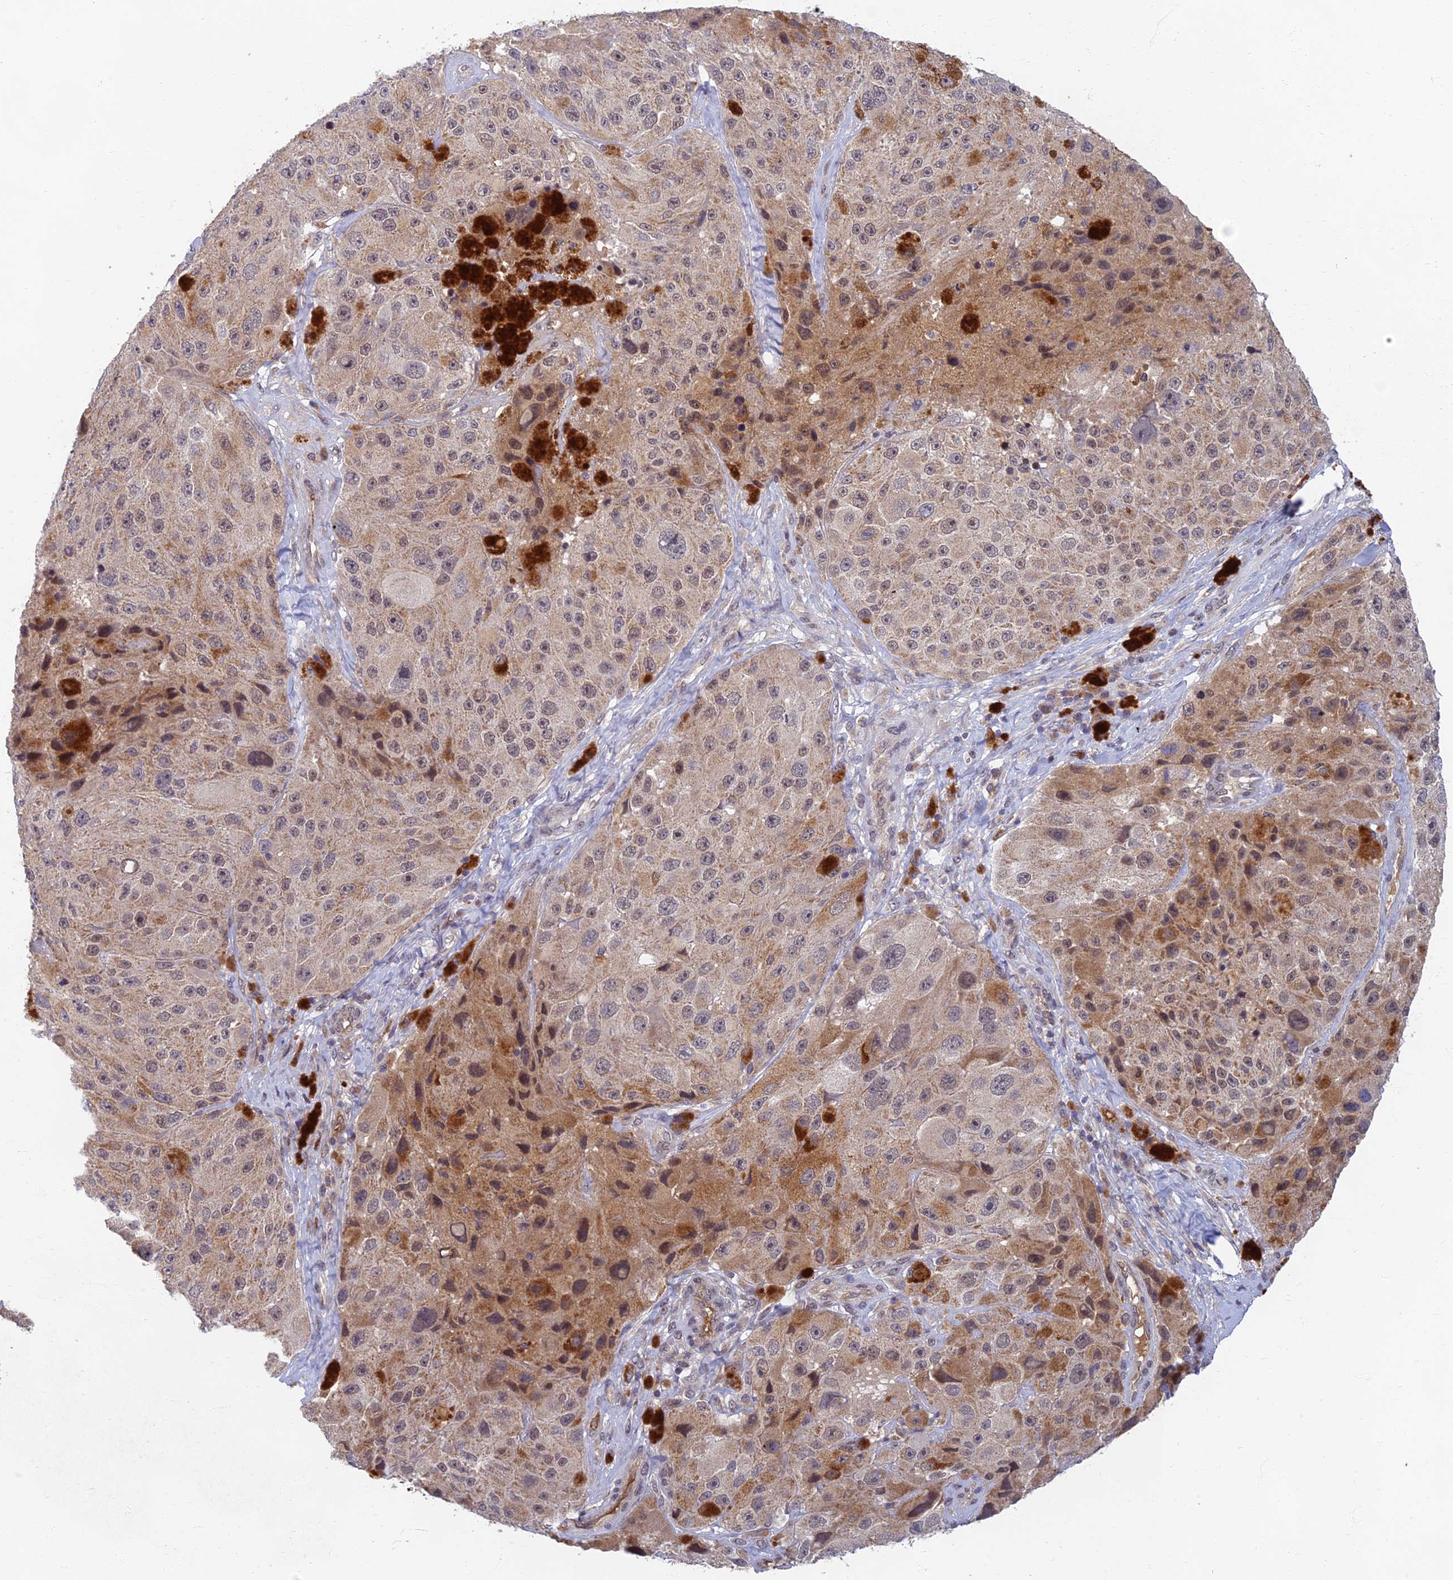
{"staining": {"intensity": "negative", "quantity": "none", "location": "none"}, "tissue": "melanoma", "cell_type": "Tumor cells", "image_type": "cancer", "snomed": [{"axis": "morphology", "description": "Malignant melanoma, Metastatic site"}, {"axis": "topography", "description": "Lymph node"}], "caption": "Malignant melanoma (metastatic site) was stained to show a protein in brown. There is no significant expression in tumor cells. (DAB immunohistochemistry (IHC) with hematoxylin counter stain).", "gene": "EARS2", "patient": {"sex": "male", "age": 62}}